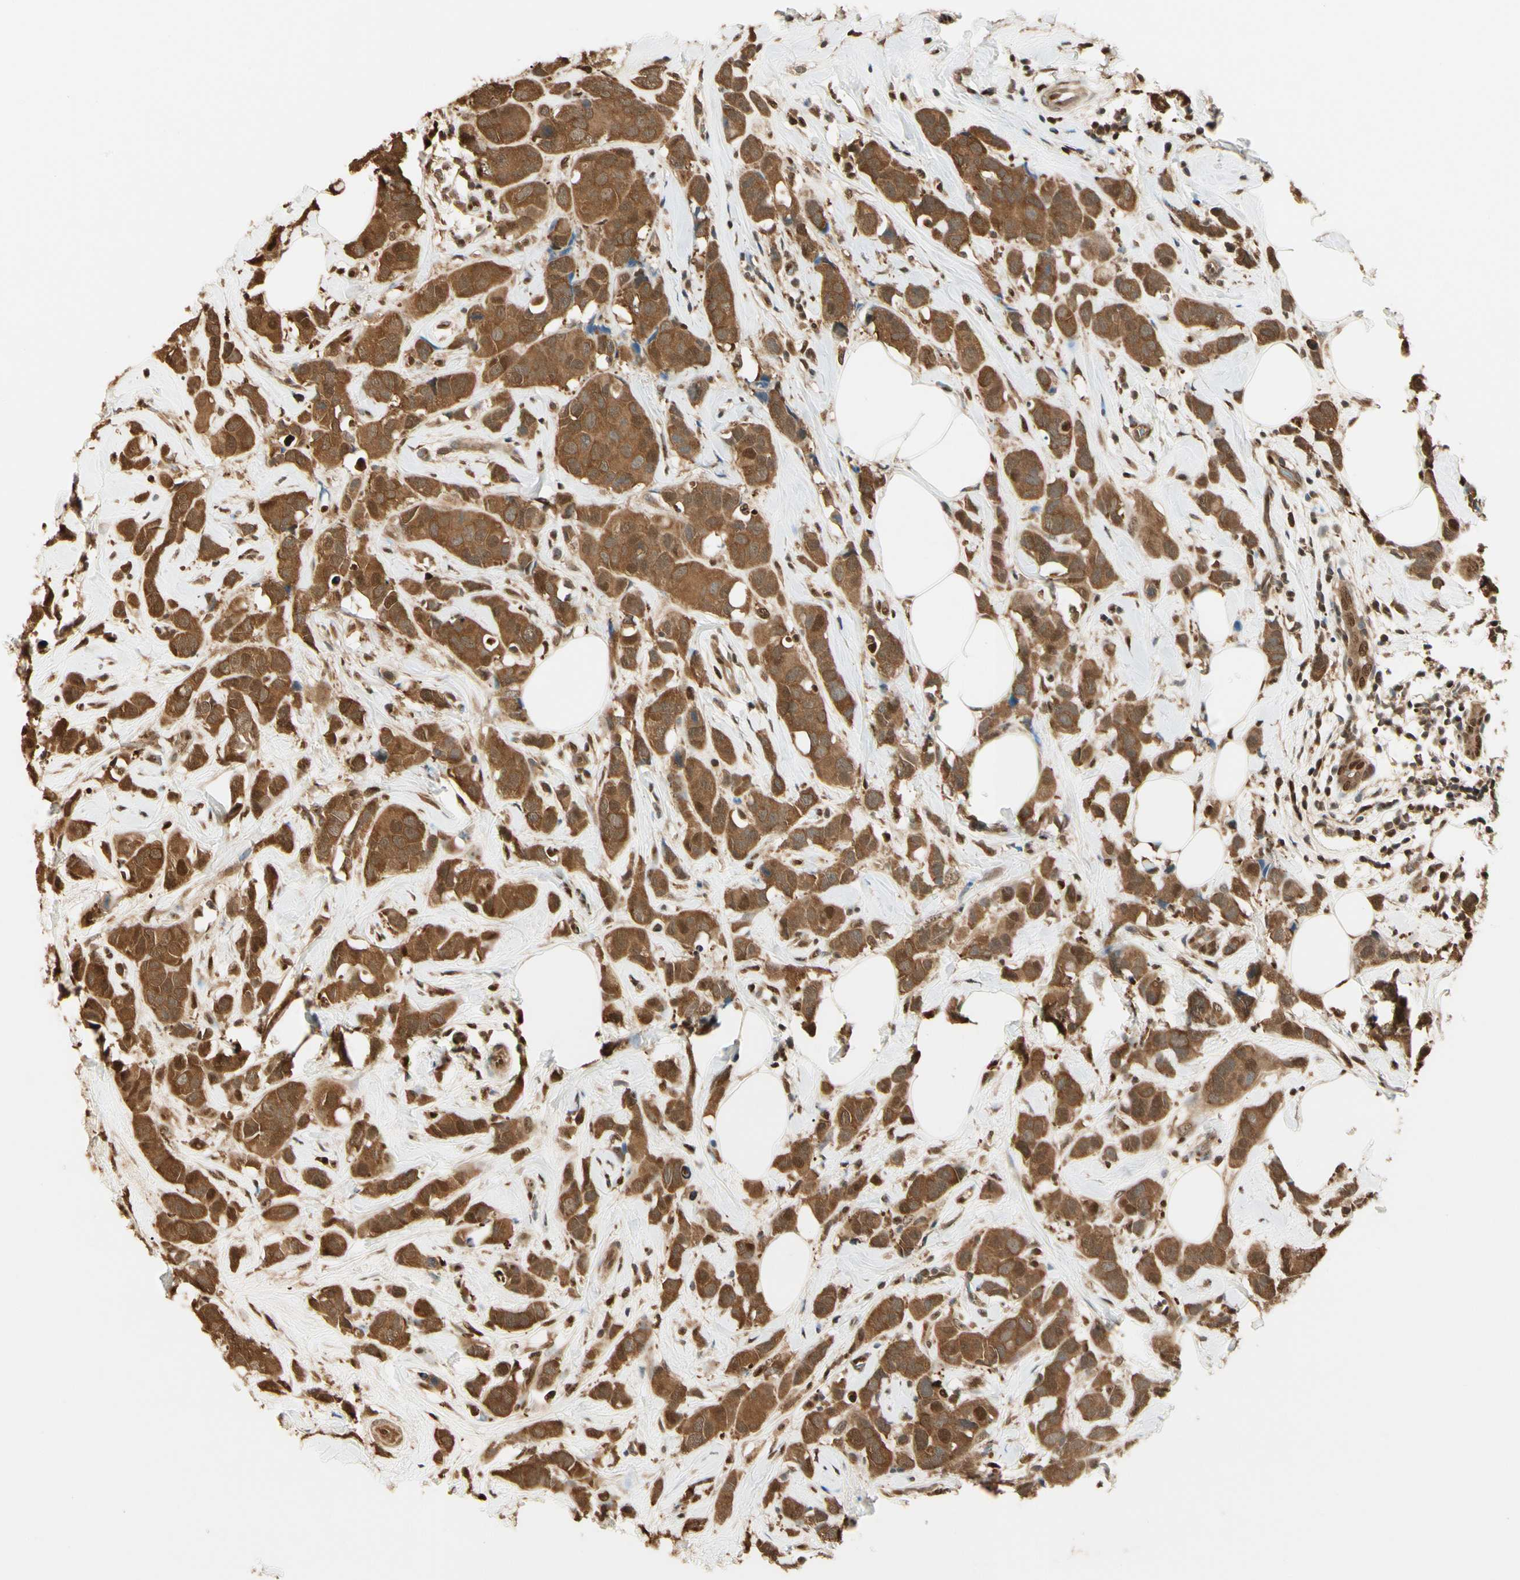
{"staining": {"intensity": "moderate", "quantity": ">75%", "location": "cytoplasmic/membranous,nuclear"}, "tissue": "breast cancer", "cell_type": "Tumor cells", "image_type": "cancer", "snomed": [{"axis": "morphology", "description": "Normal tissue, NOS"}, {"axis": "morphology", "description": "Duct carcinoma"}, {"axis": "topography", "description": "Breast"}], "caption": "Breast cancer (intraductal carcinoma) stained with a protein marker demonstrates moderate staining in tumor cells.", "gene": "PNCK", "patient": {"sex": "female", "age": 50}}